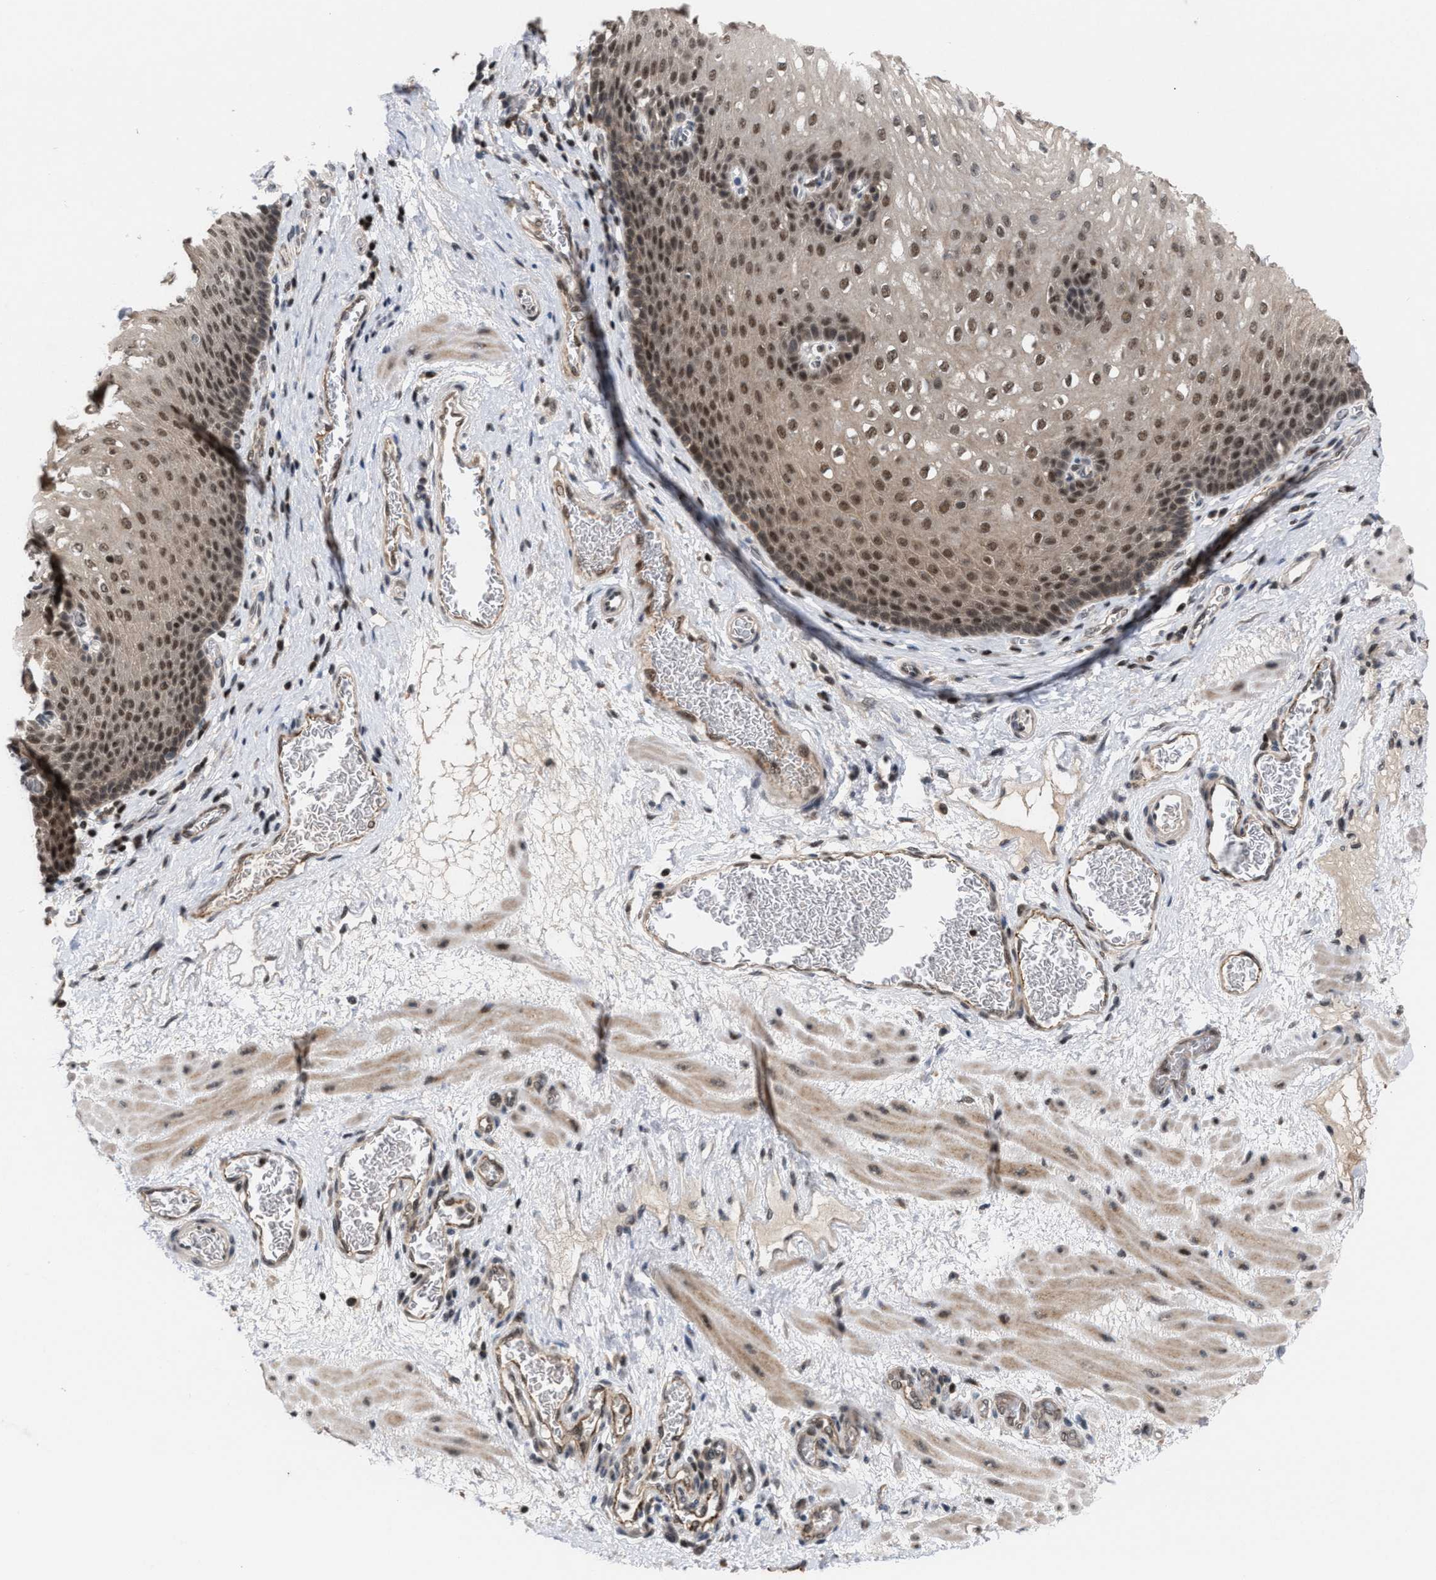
{"staining": {"intensity": "moderate", "quantity": ">75%", "location": "cytoplasmic/membranous,nuclear"}, "tissue": "esophagus", "cell_type": "Squamous epithelial cells", "image_type": "normal", "snomed": [{"axis": "morphology", "description": "Normal tissue, NOS"}, {"axis": "topography", "description": "Esophagus"}], "caption": "Immunohistochemical staining of normal esophagus reveals medium levels of moderate cytoplasmic/membranous,nuclear expression in approximately >75% of squamous epithelial cells. The protein is shown in brown color, while the nuclei are stained blue.", "gene": "C9orf78", "patient": {"sex": "male", "age": 48}}